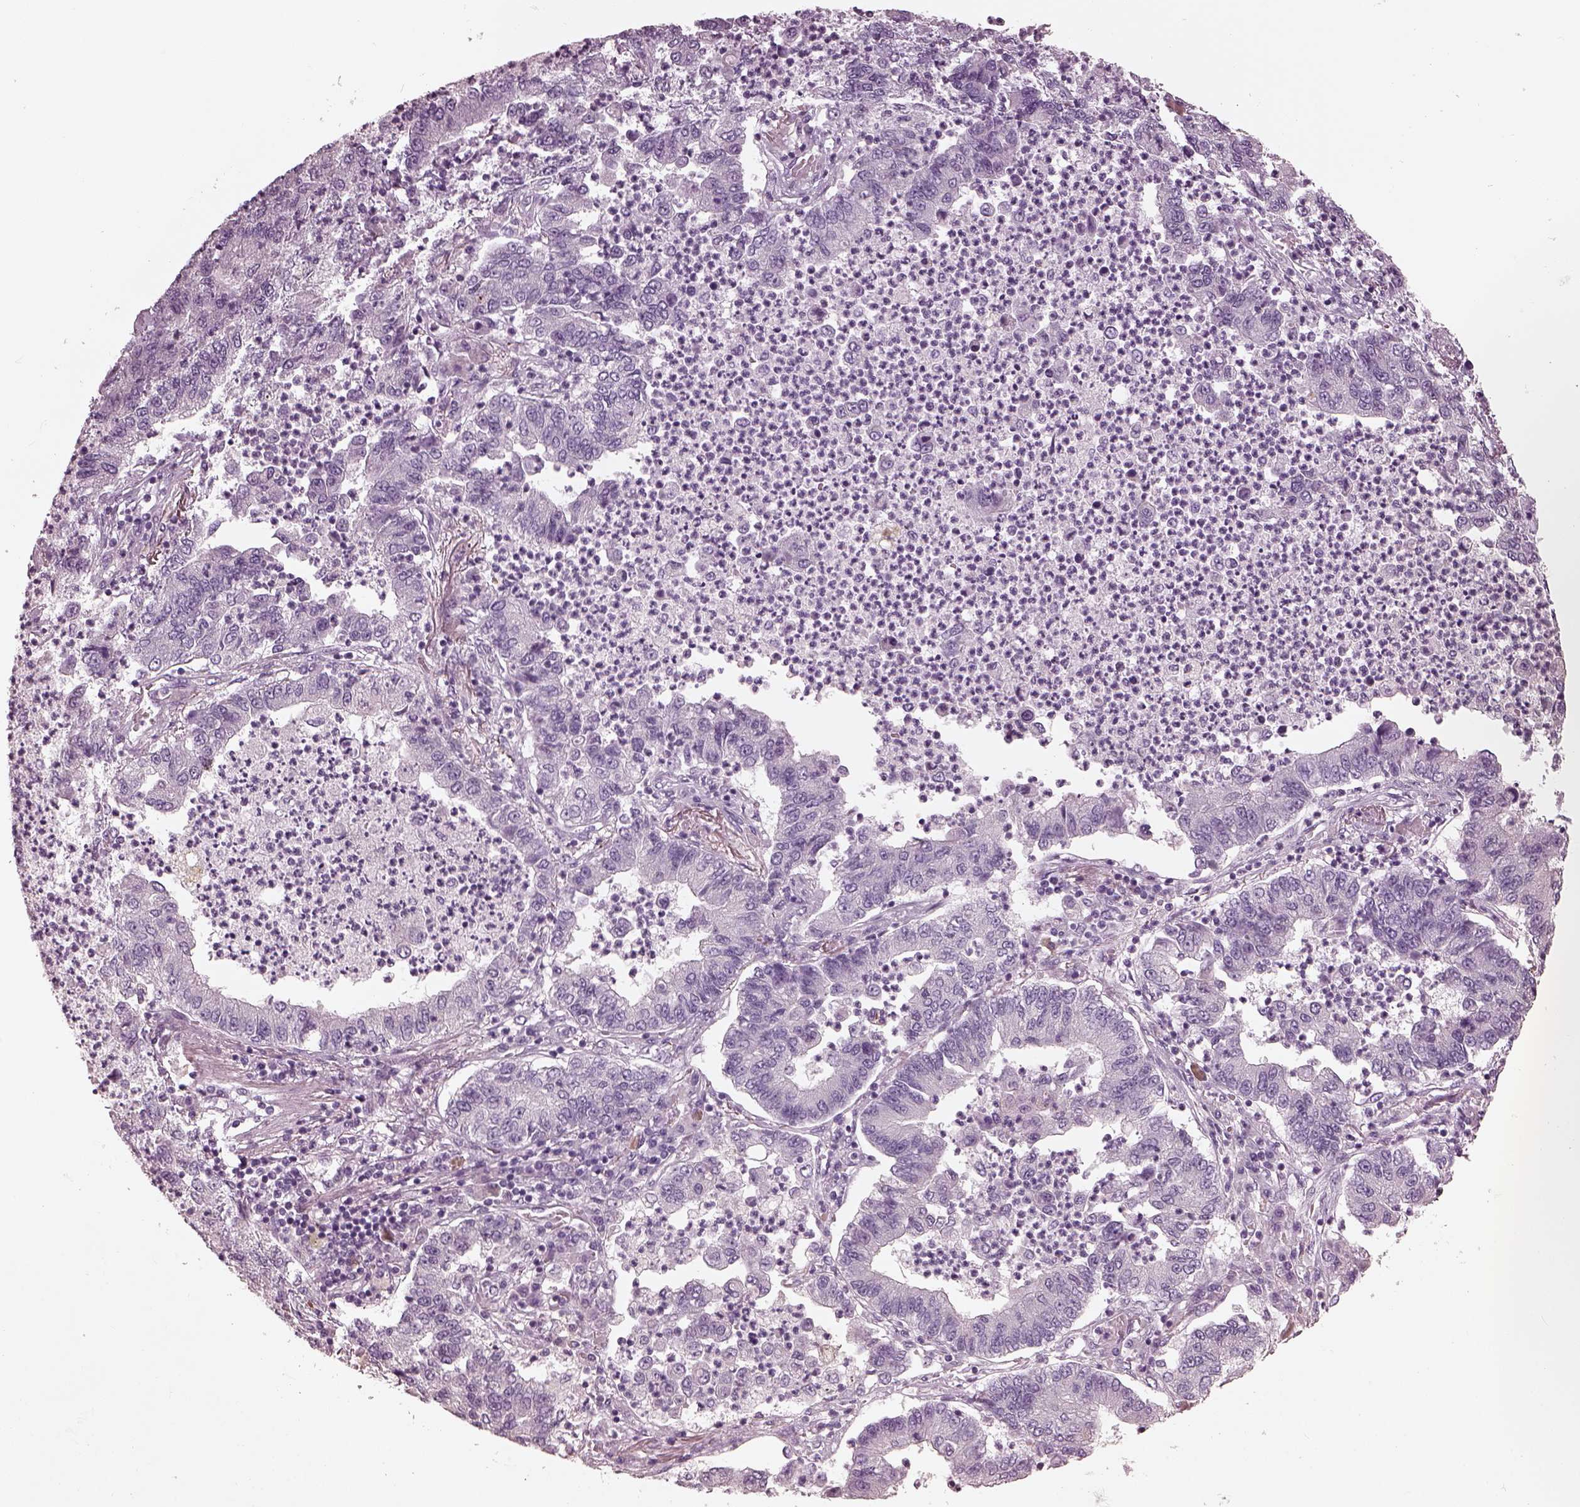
{"staining": {"intensity": "negative", "quantity": "none", "location": "none"}, "tissue": "lung cancer", "cell_type": "Tumor cells", "image_type": "cancer", "snomed": [{"axis": "morphology", "description": "Adenocarcinoma, NOS"}, {"axis": "topography", "description": "Lung"}], "caption": "IHC histopathology image of neoplastic tissue: lung cancer (adenocarcinoma) stained with DAB shows no significant protein positivity in tumor cells.", "gene": "OPTC", "patient": {"sex": "female", "age": 57}}